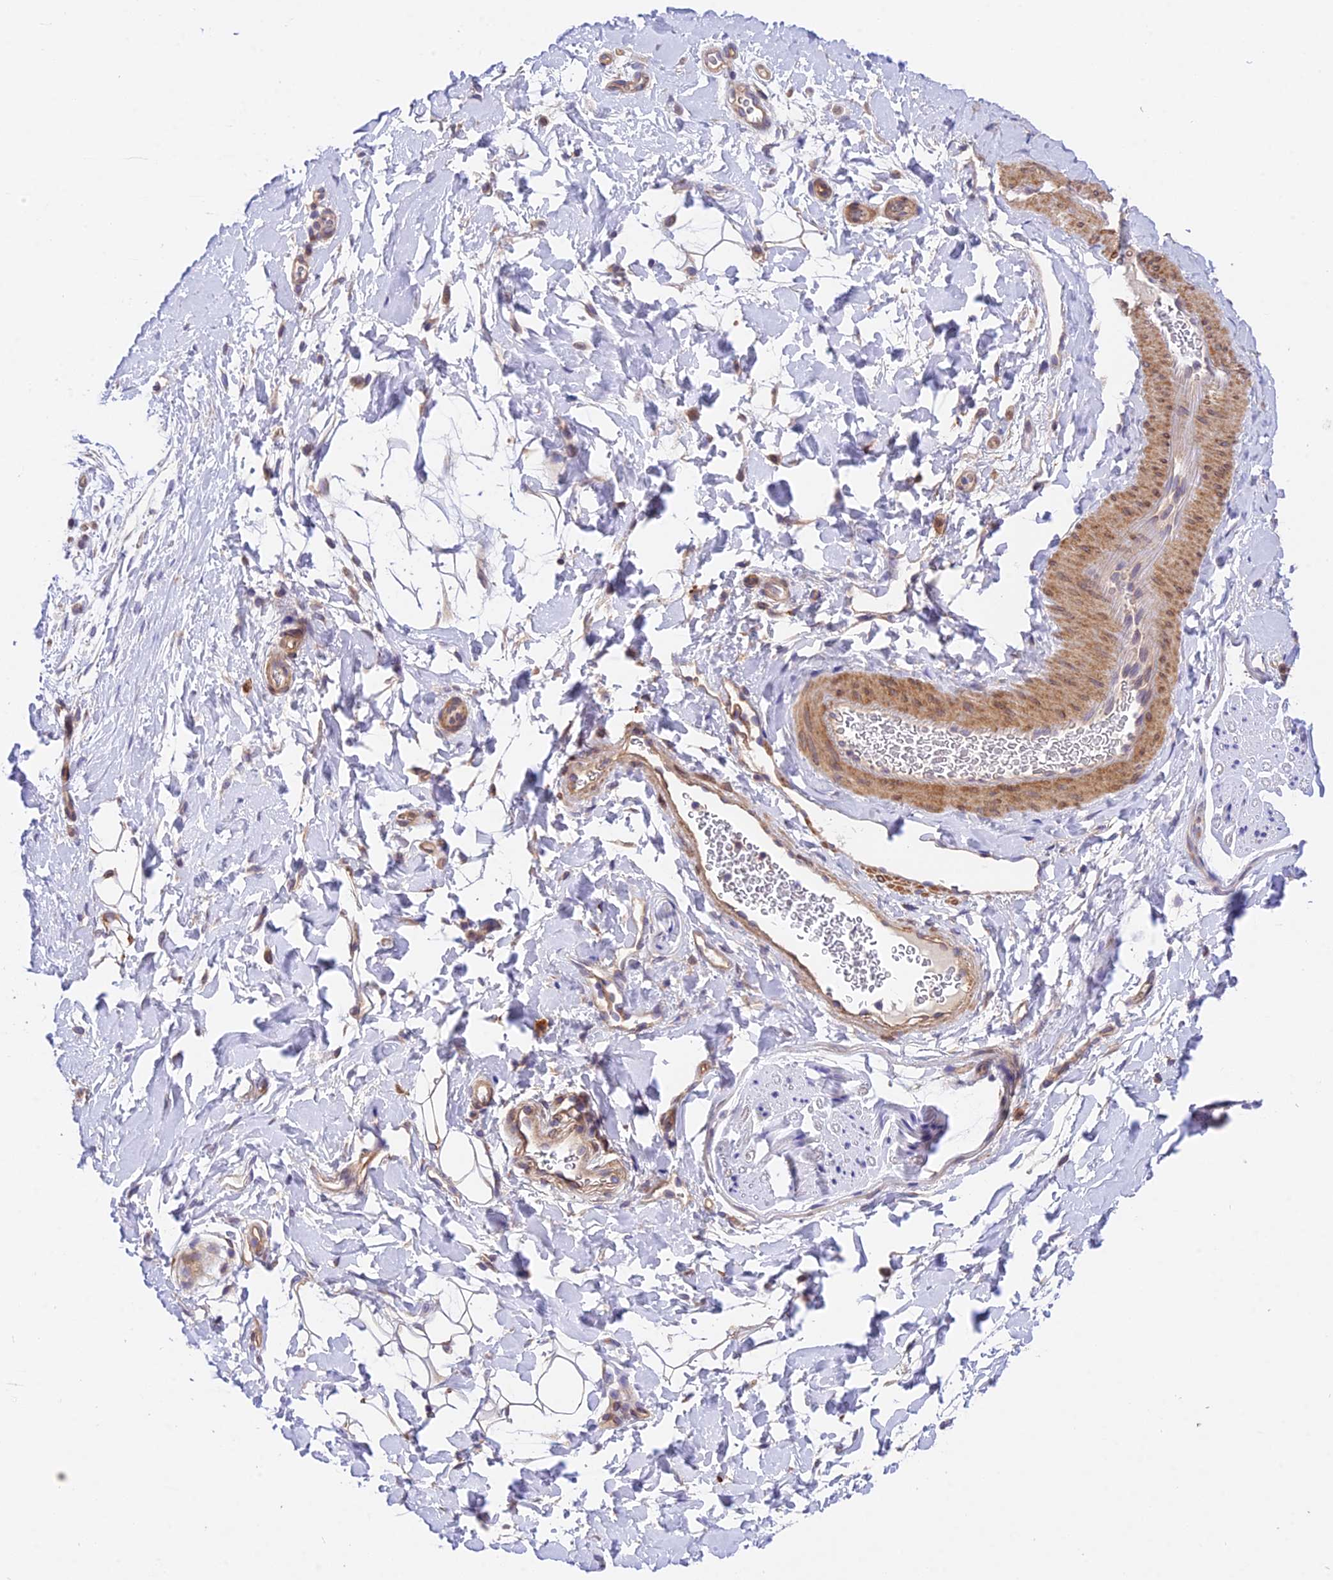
{"staining": {"intensity": "weak", "quantity": ">75%", "location": "cytoplasmic/membranous"}, "tissue": "adipose tissue", "cell_type": "Adipocytes", "image_type": "normal", "snomed": [{"axis": "morphology", "description": "Normal tissue, NOS"}, {"axis": "topography", "description": "Breast"}], "caption": "Adipose tissue stained for a protein exhibits weak cytoplasmic/membranous positivity in adipocytes. (DAB (3,3'-diaminobenzidine) IHC, brown staining for protein, blue staining for nuclei).", "gene": "TRIM43B", "patient": {"sex": "female", "age": 26}}